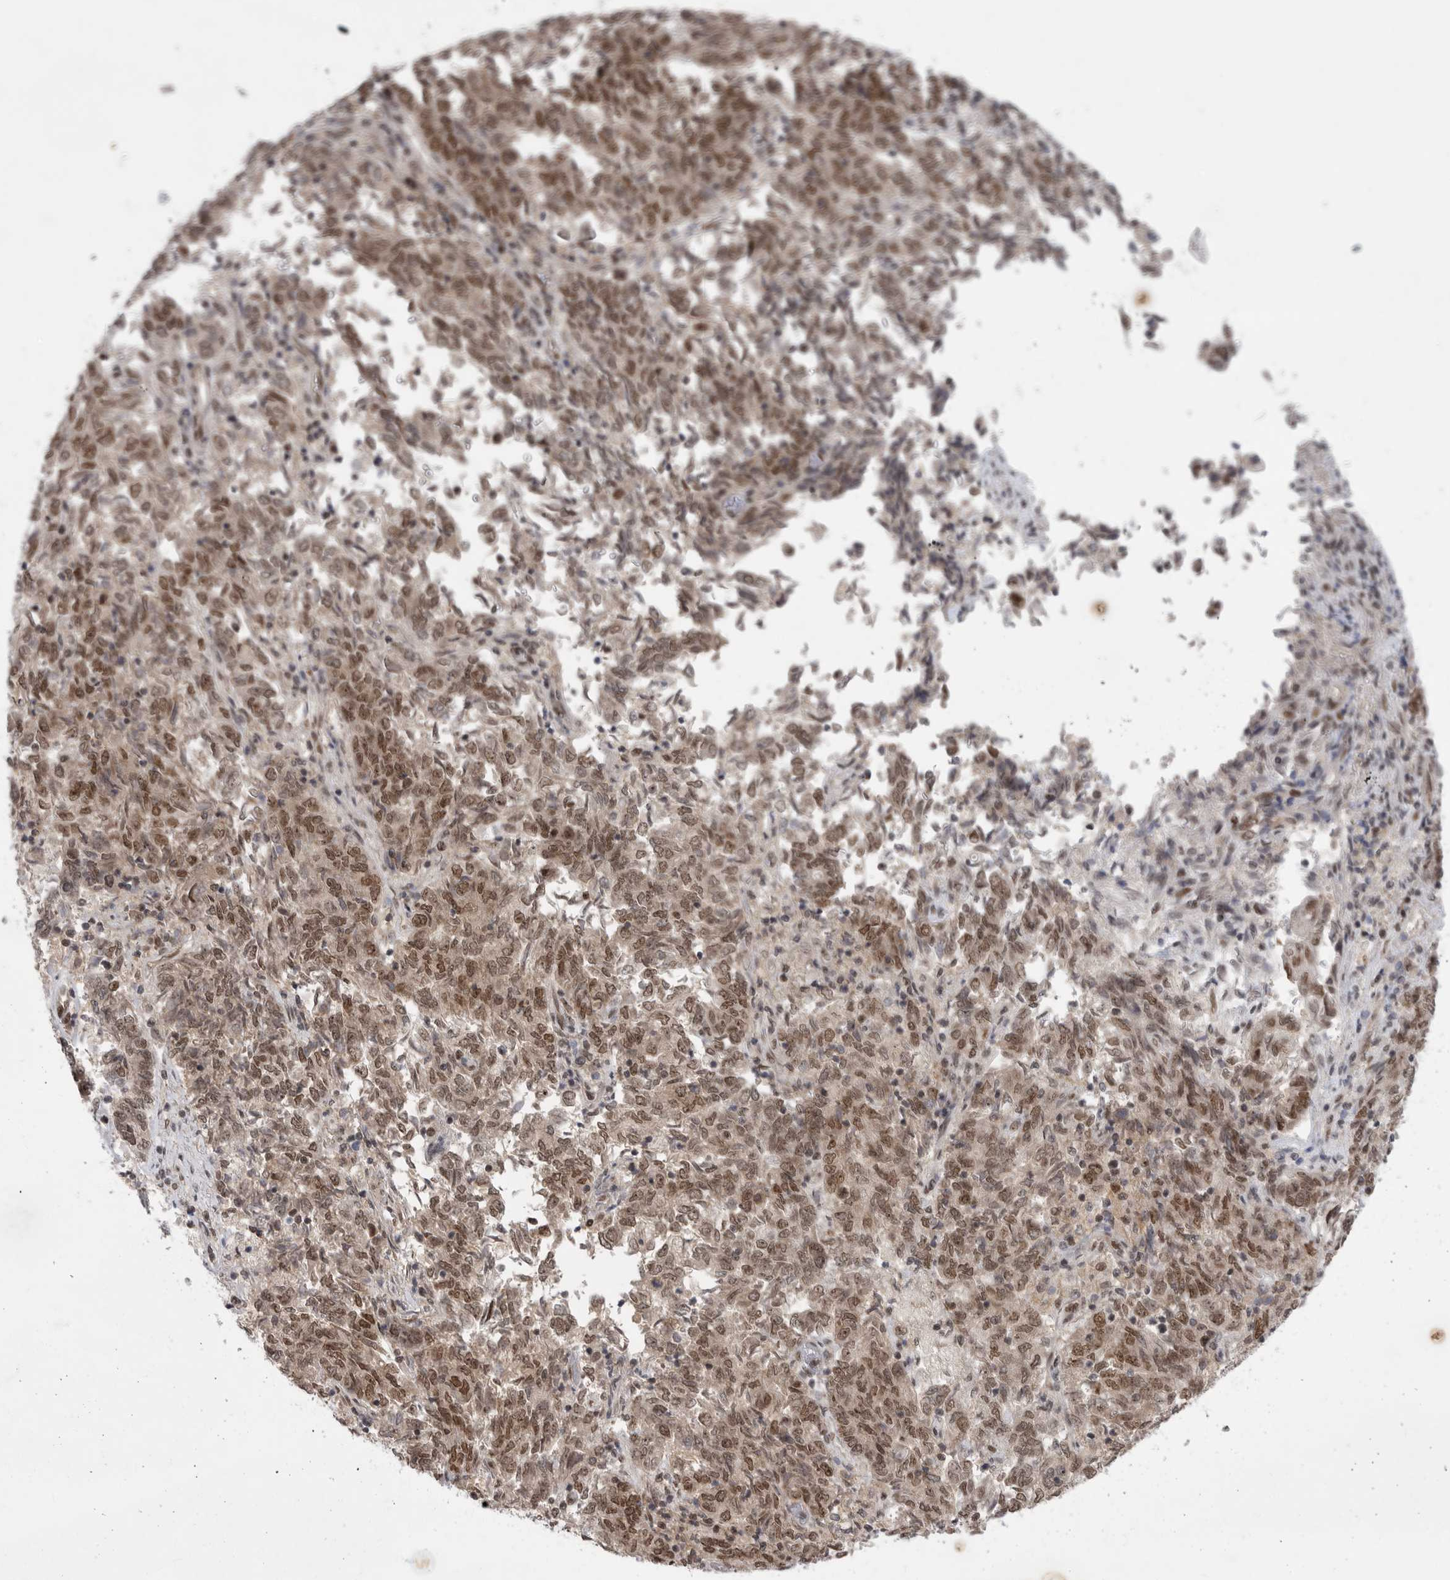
{"staining": {"intensity": "moderate", "quantity": ">75%", "location": "nuclear"}, "tissue": "endometrial cancer", "cell_type": "Tumor cells", "image_type": "cancer", "snomed": [{"axis": "morphology", "description": "Adenocarcinoma, NOS"}, {"axis": "topography", "description": "Endometrium"}], "caption": "Endometrial adenocarcinoma stained with a protein marker shows moderate staining in tumor cells.", "gene": "ZNF830", "patient": {"sex": "female", "age": 80}}